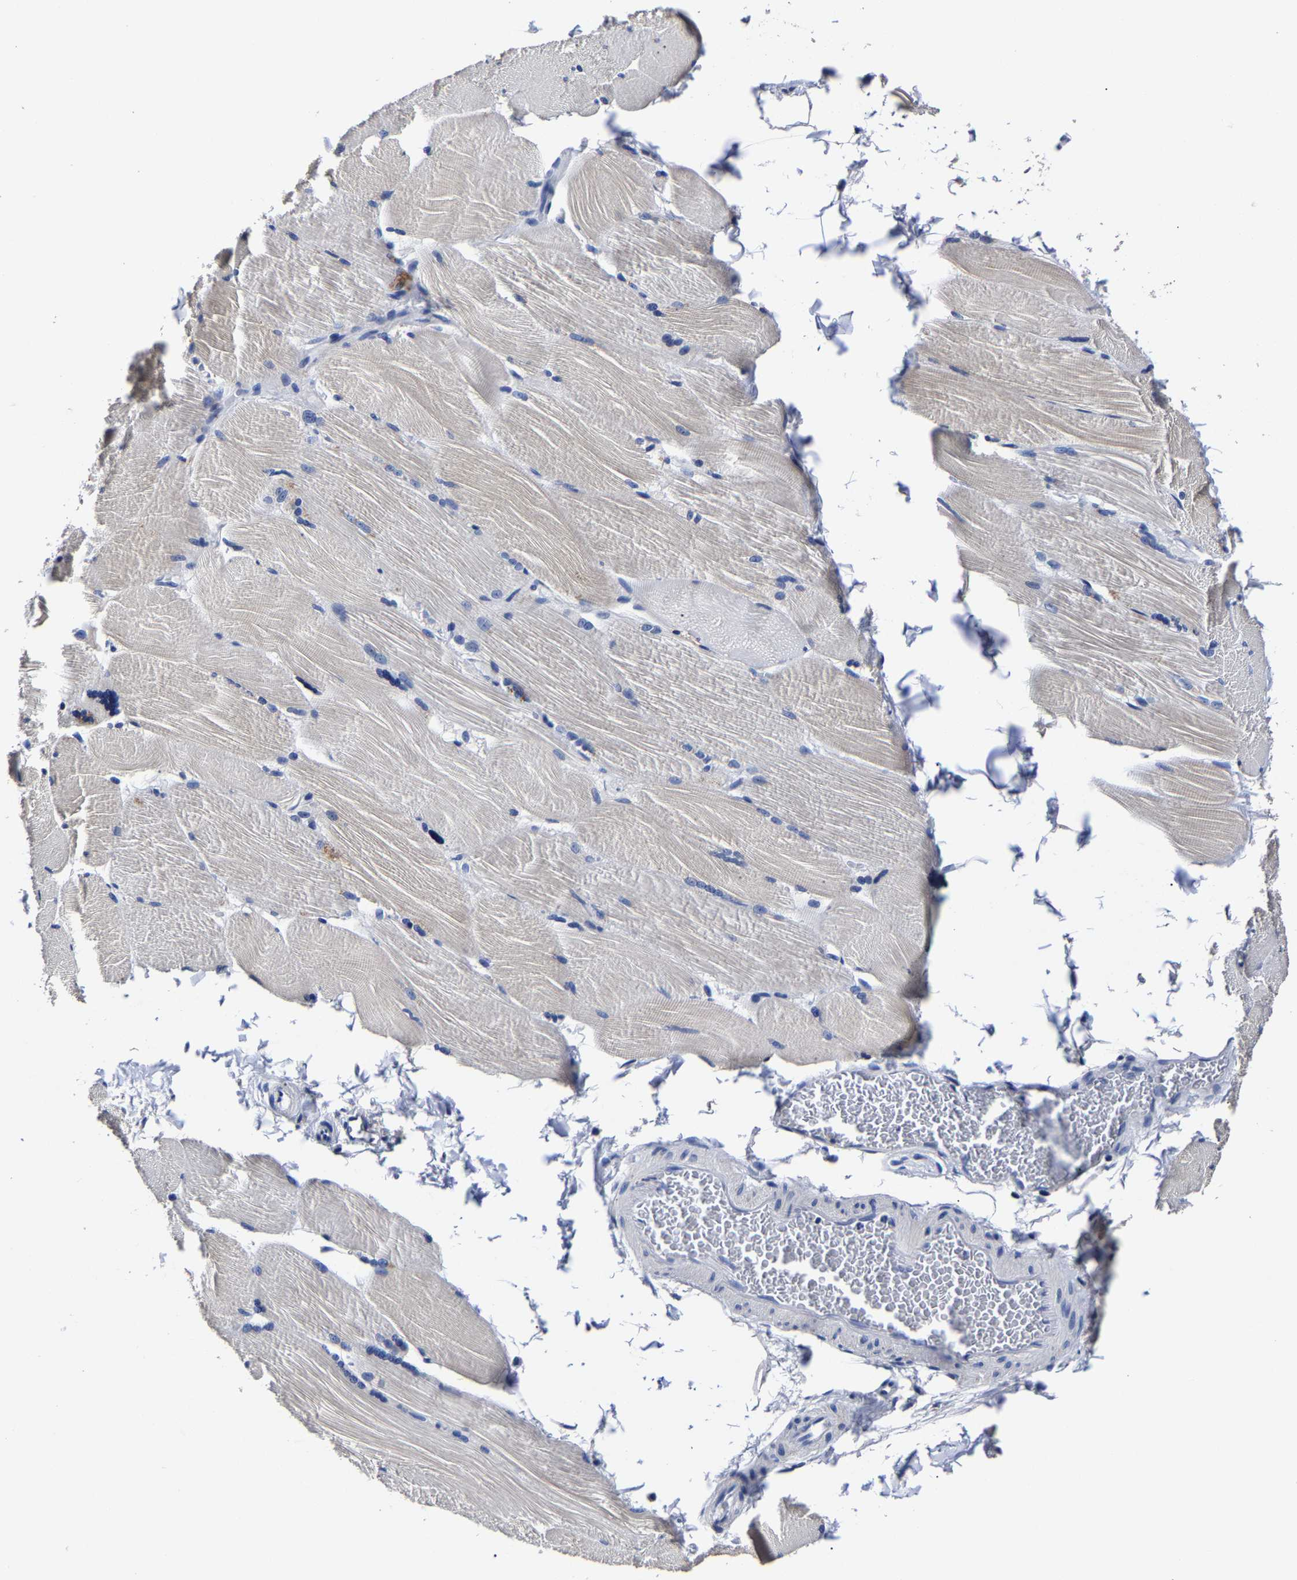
{"staining": {"intensity": "negative", "quantity": "none", "location": "none"}, "tissue": "skeletal muscle", "cell_type": "Myocytes", "image_type": "normal", "snomed": [{"axis": "morphology", "description": "Normal tissue, NOS"}, {"axis": "topography", "description": "Skin"}, {"axis": "topography", "description": "Skeletal muscle"}], "caption": "A histopathology image of skeletal muscle stained for a protein reveals no brown staining in myocytes. (DAB (3,3'-diaminobenzidine) IHC with hematoxylin counter stain).", "gene": "AKAP4", "patient": {"sex": "male", "age": 83}}